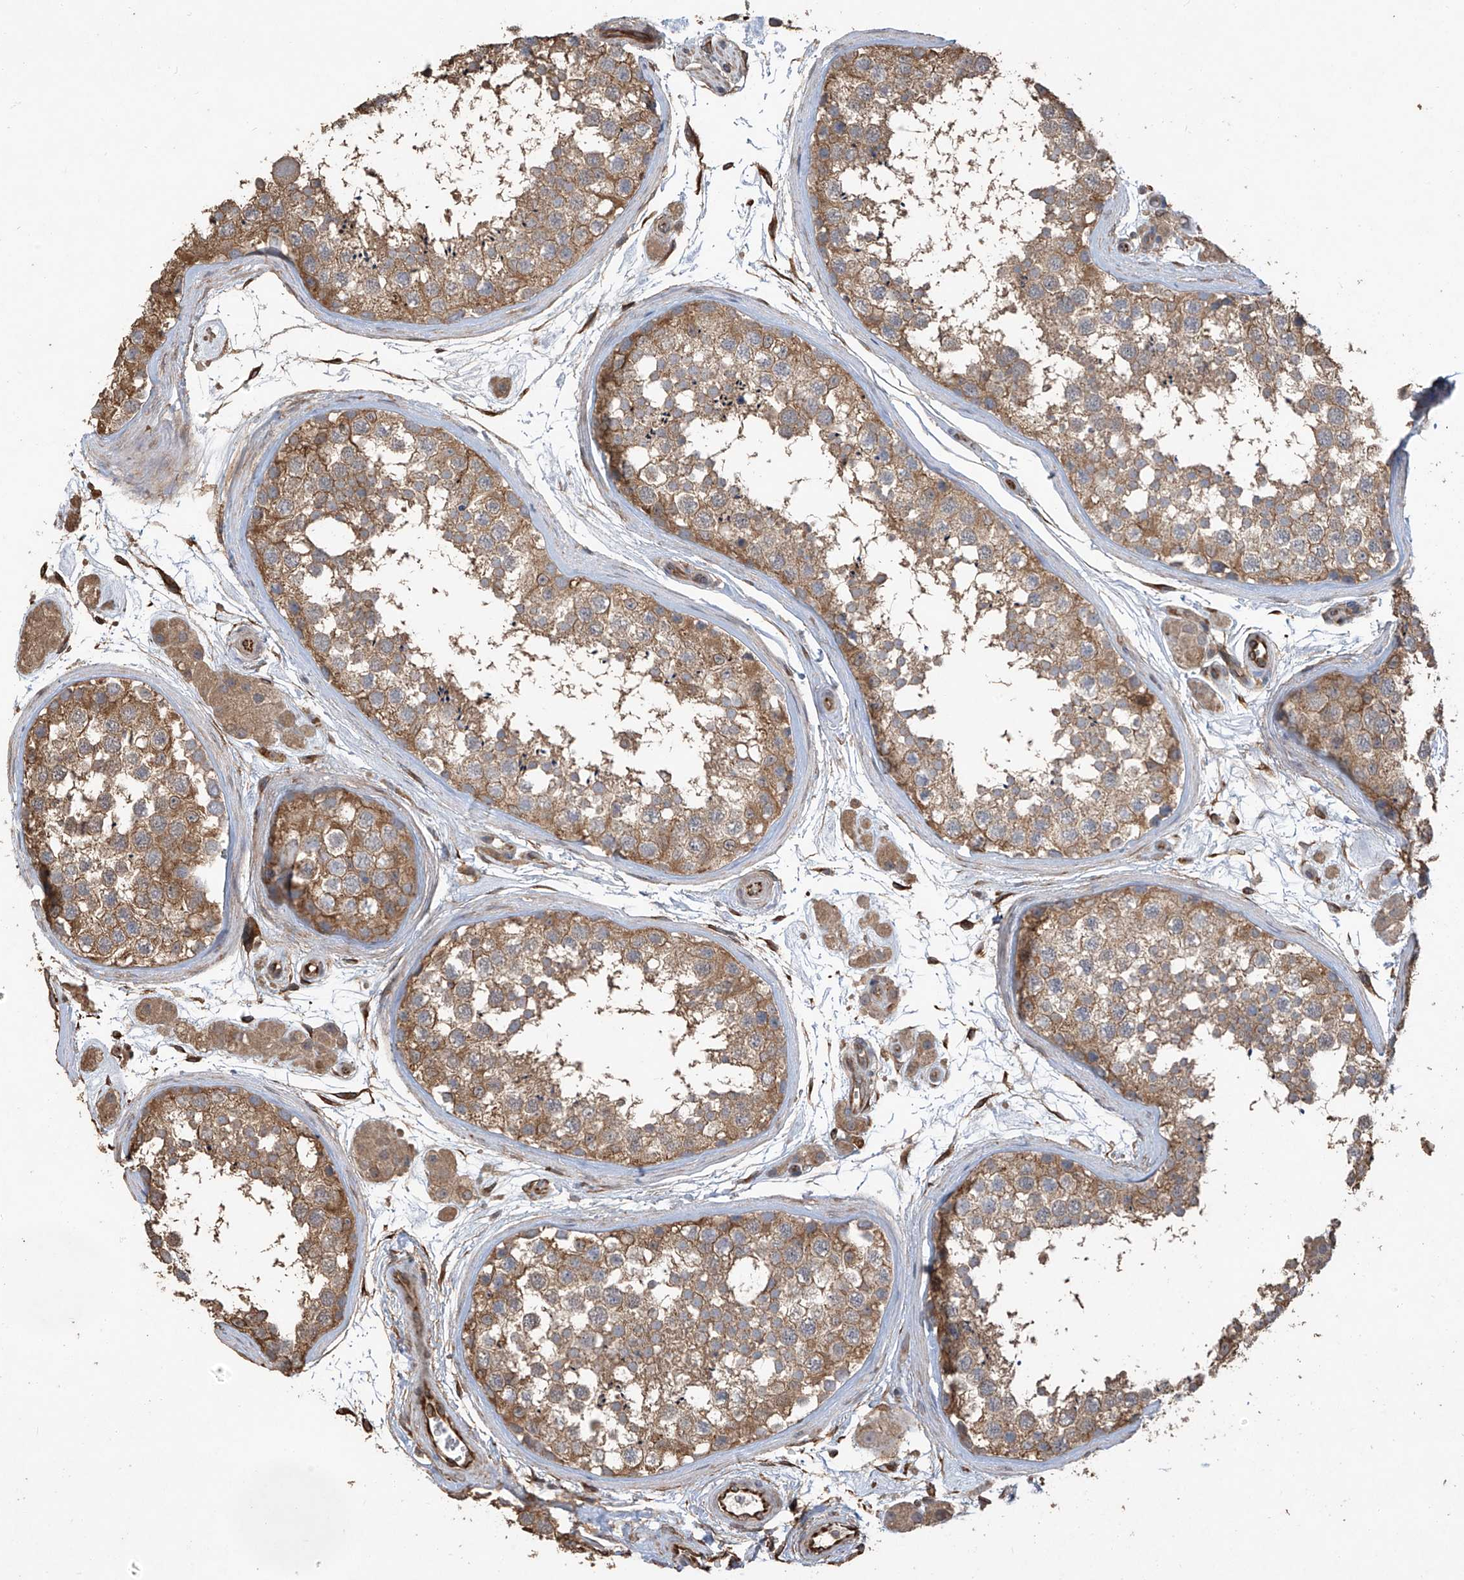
{"staining": {"intensity": "moderate", "quantity": "25%-75%", "location": "cytoplasmic/membranous"}, "tissue": "testis", "cell_type": "Cells in seminiferous ducts", "image_type": "normal", "snomed": [{"axis": "morphology", "description": "Normal tissue, NOS"}, {"axis": "topography", "description": "Testis"}], "caption": "The immunohistochemical stain highlights moderate cytoplasmic/membranous expression in cells in seminiferous ducts of unremarkable testis. Using DAB (3,3'-diaminobenzidine) (brown) and hematoxylin (blue) stains, captured at high magnification using brightfield microscopy.", "gene": "AGBL5", "patient": {"sex": "male", "age": 56}}